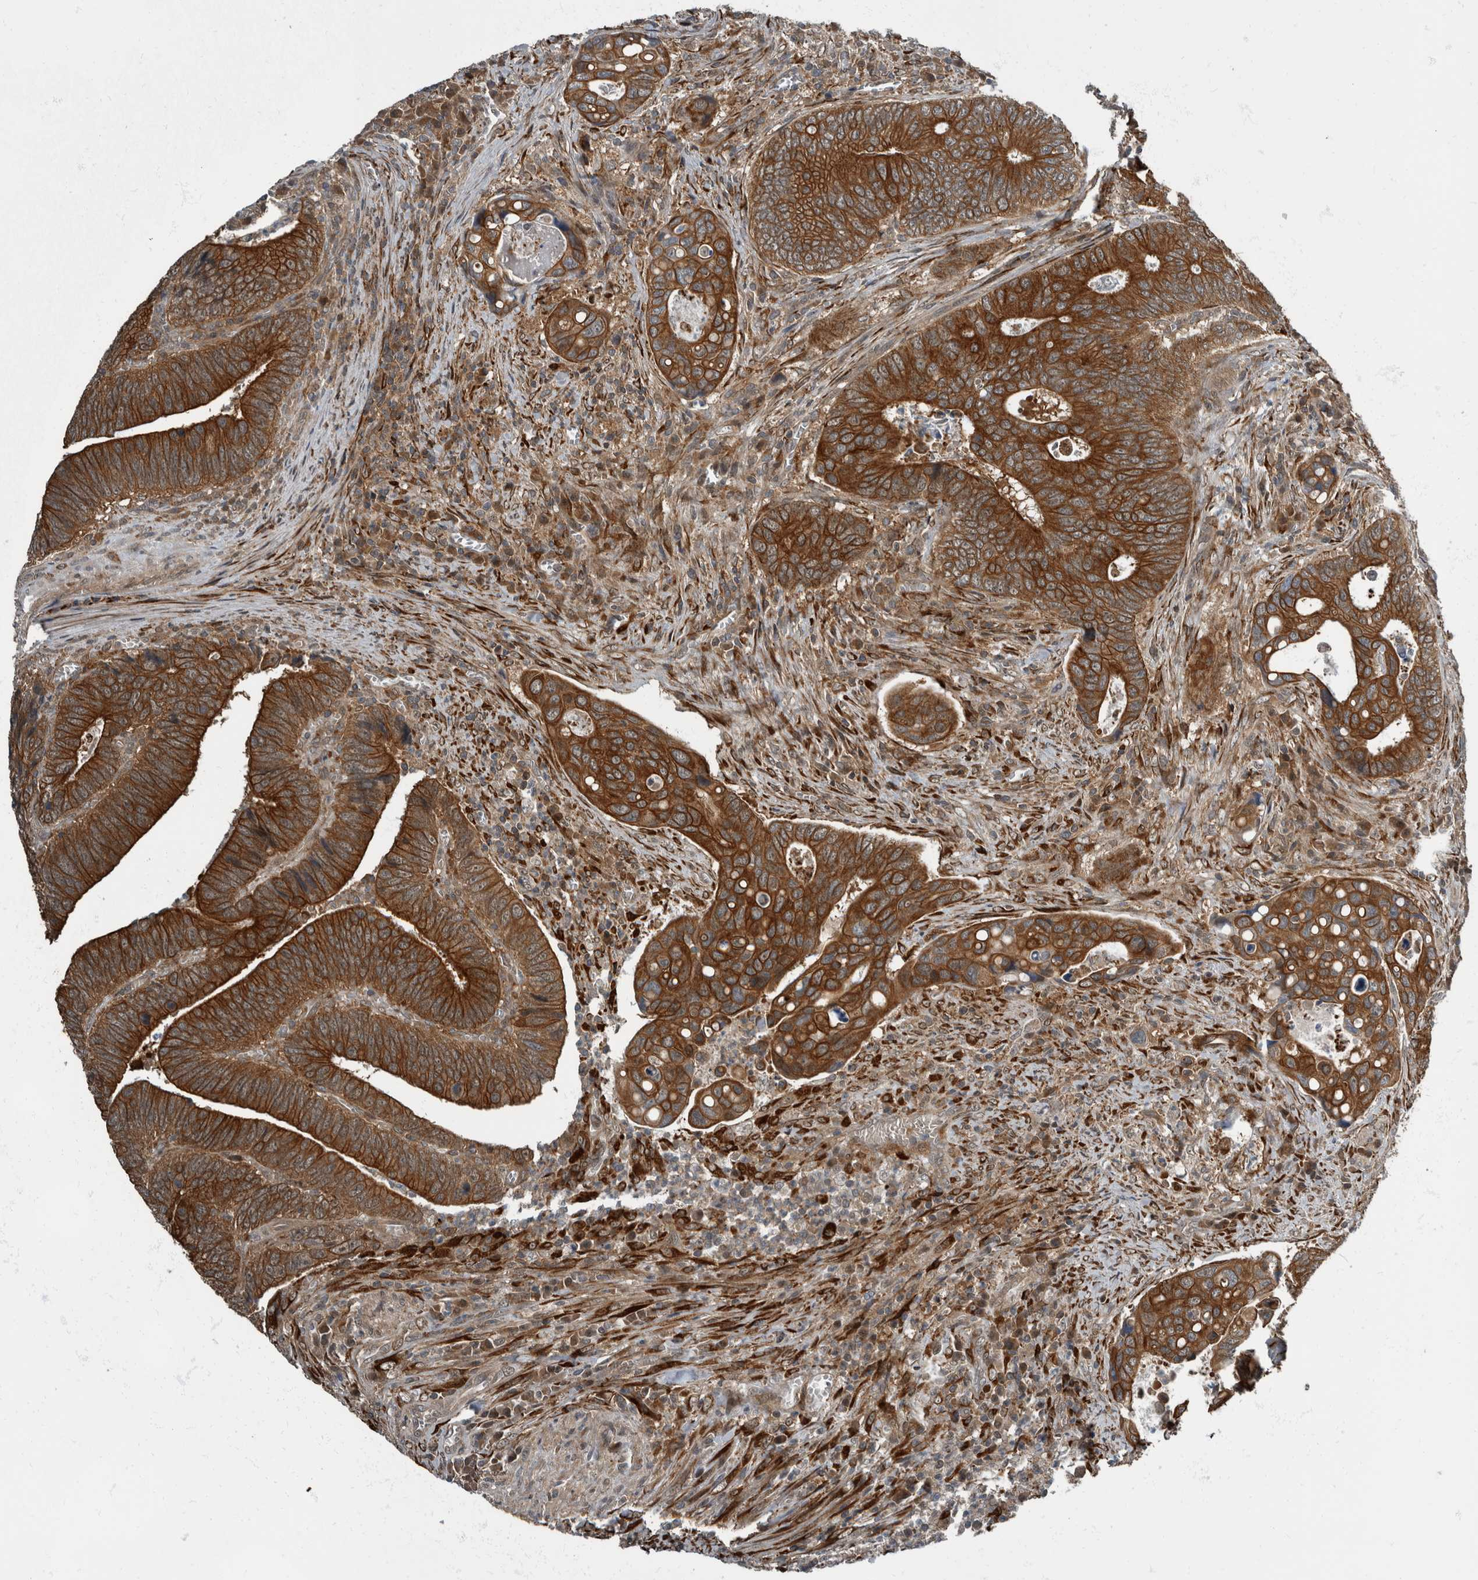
{"staining": {"intensity": "strong", "quantity": ">75%", "location": "cytoplasmic/membranous"}, "tissue": "colorectal cancer", "cell_type": "Tumor cells", "image_type": "cancer", "snomed": [{"axis": "morphology", "description": "Inflammation, NOS"}, {"axis": "morphology", "description": "Adenocarcinoma, NOS"}, {"axis": "topography", "description": "Colon"}], "caption": "Immunohistochemical staining of human colorectal cancer reveals strong cytoplasmic/membranous protein staining in approximately >75% of tumor cells. (Brightfield microscopy of DAB IHC at high magnification).", "gene": "RABGGTB", "patient": {"sex": "male", "age": 72}}